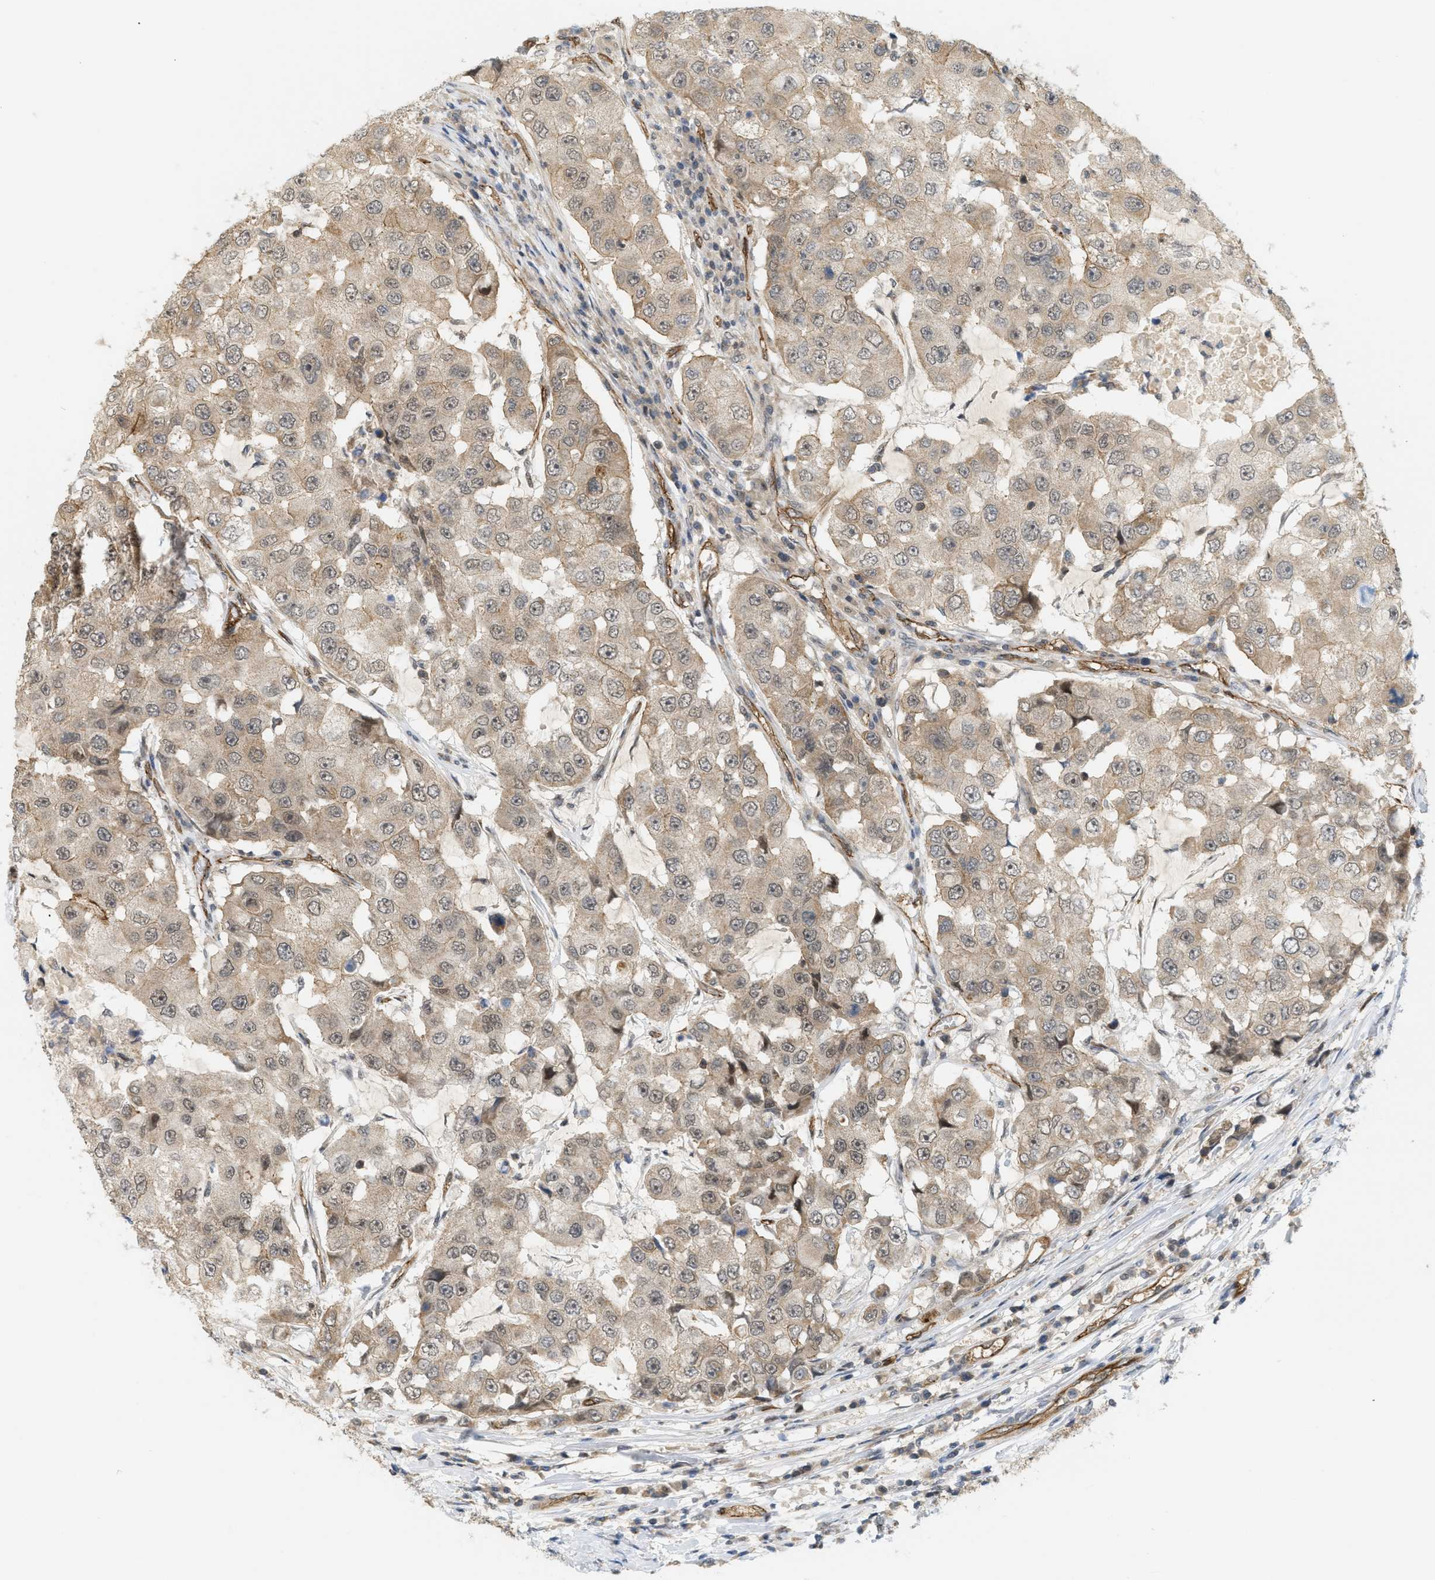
{"staining": {"intensity": "moderate", "quantity": "25%-75%", "location": "cytoplasmic/membranous"}, "tissue": "breast cancer", "cell_type": "Tumor cells", "image_type": "cancer", "snomed": [{"axis": "morphology", "description": "Duct carcinoma"}, {"axis": "topography", "description": "Breast"}], "caption": "Immunohistochemistry (DAB) staining of breast cancer (intraductal carcinoma) shows moderate cytoplasmic/membranous protein staining in approximately 25%-75% of tumor cells.", "gene": "PALMD", "patient": {"sex": "female", "age": 27}}